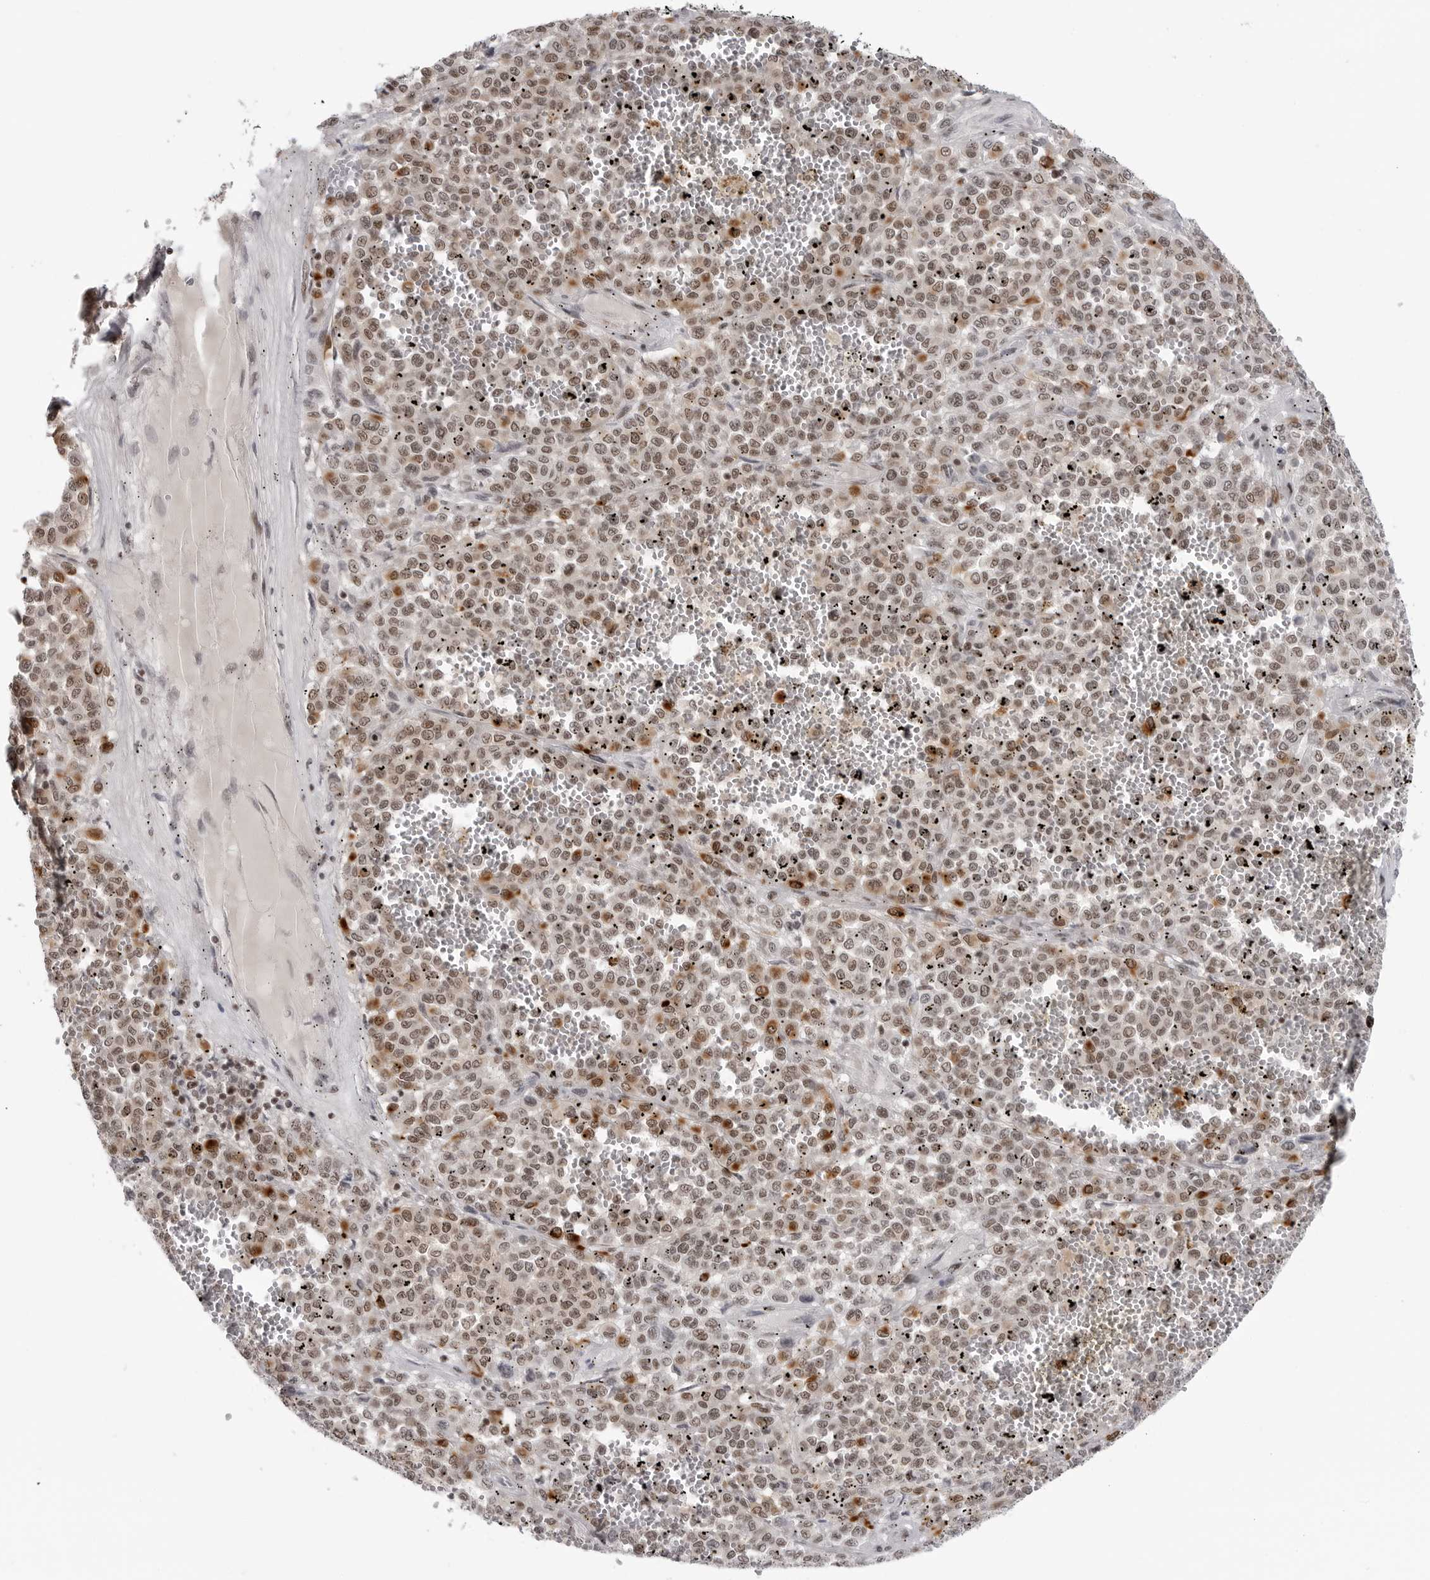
{"staining": {"intensity": "moderate", "quantity": ">75%", "location": "nuclear"}, "tissue": "melanoma", "cell_type": "Tumor cells", "image_type": "cancer", "snomed": [{"axis": "morphology", "description": "Malignant melanoma, Metastatic site"}, {"axis": "topography", "description": "Pancreas"}], "caption": "This image exhibits malignant melanoma (metastatic site) stained with immunohistochemistry to label a protein in brown. The nuclear of tumor cells show moderate positivity for the protein. Nuclei are counter-stained blue.", "gene": "TRIM66", "patient": {"sex": "female", "age": 30}}